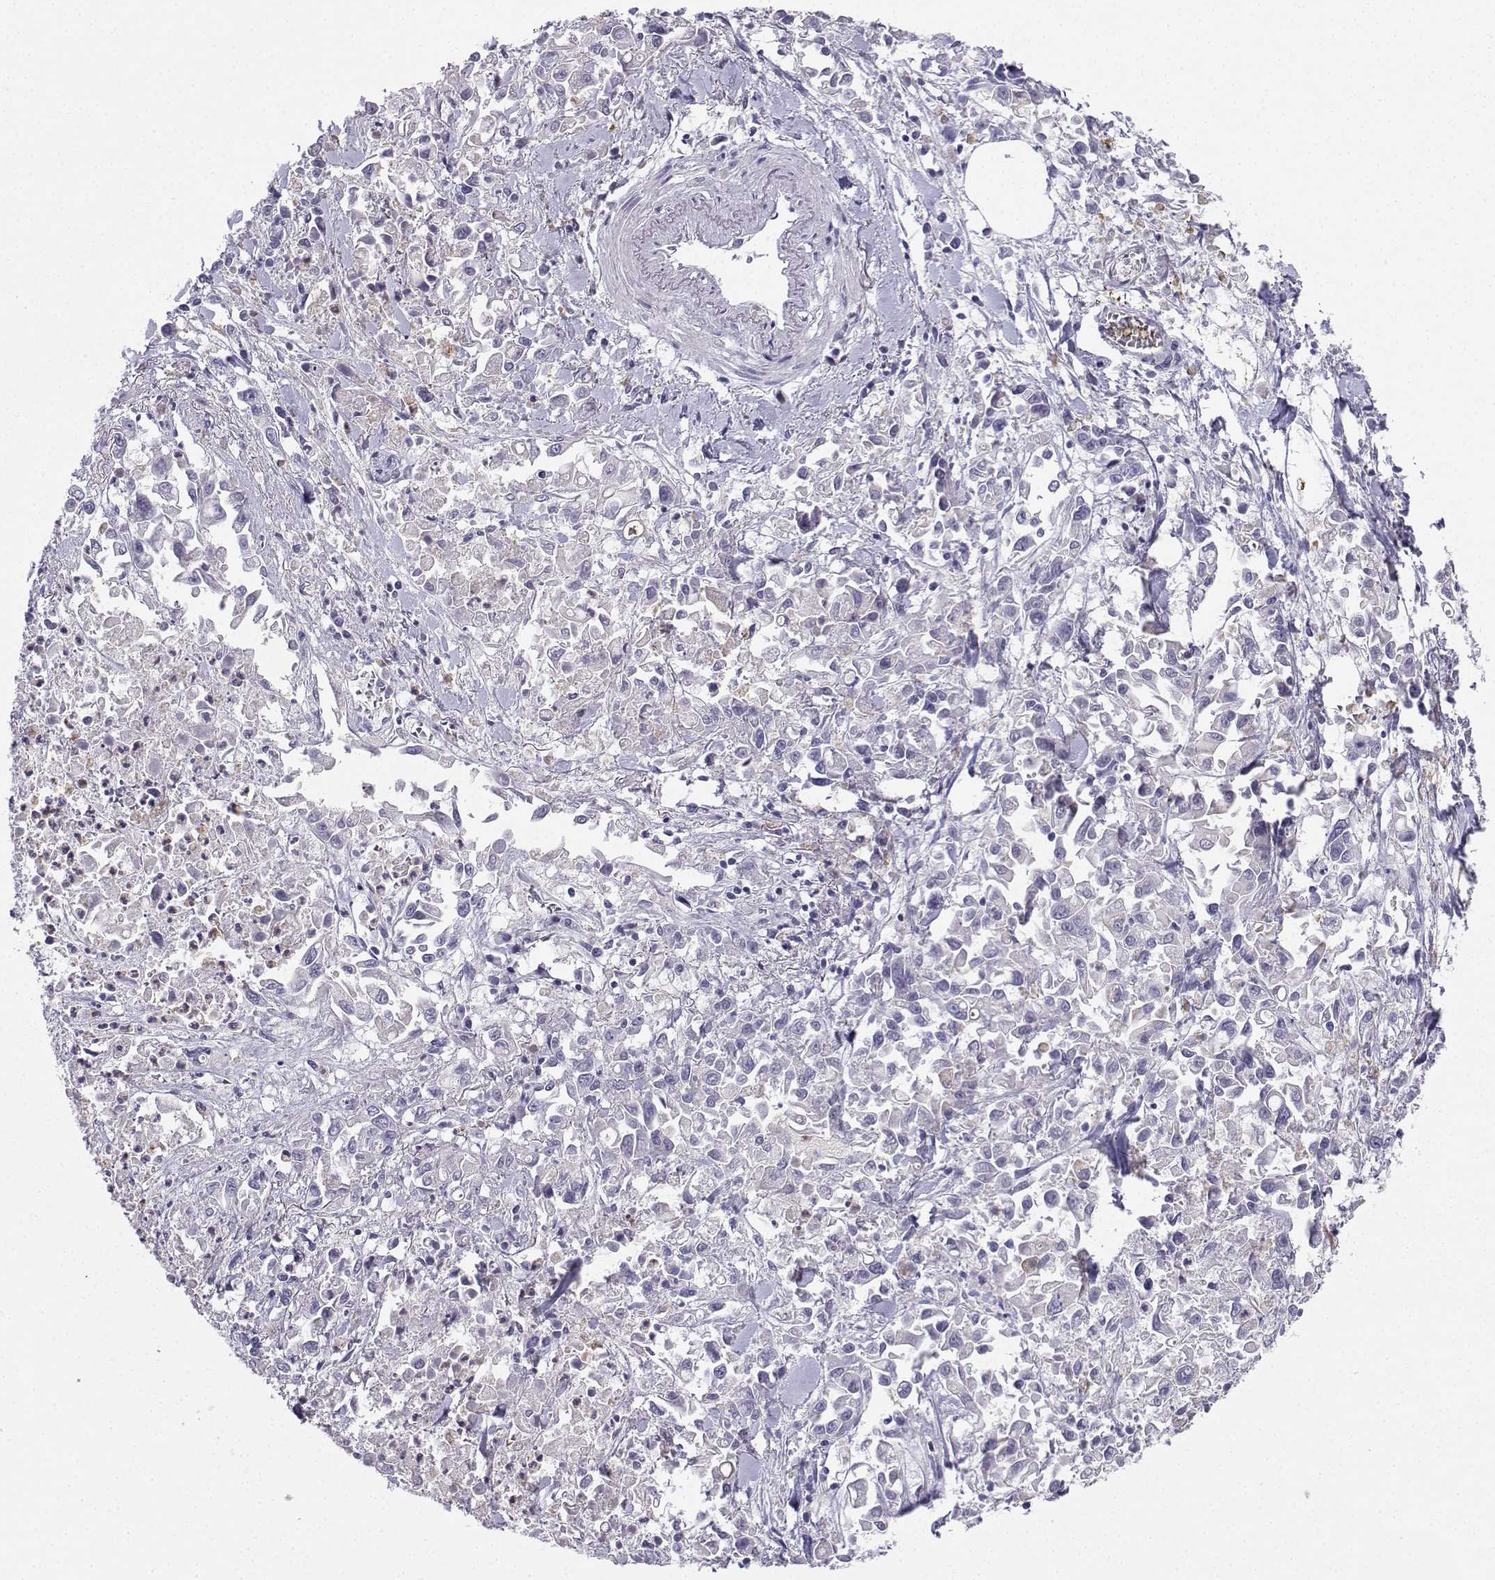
{"staining": {"intensity": "negative", "quantity": "none", "location": "none"}, "tissue": "pancreatic cancer", "cell_type": "Tumor cells", "image_type": "cancer", "snomed": [{"axis": "morphology", "description": "Adenocarcinoma, NOS"}, {"axis": "topography", "description": "Pancreas"}], "caption": "Tumor cells are negative for protein expression in human pancreatic cancer (adenocarcinoma).", "gene": "CALY", "patient": {"sex": "female", "age": 83}}